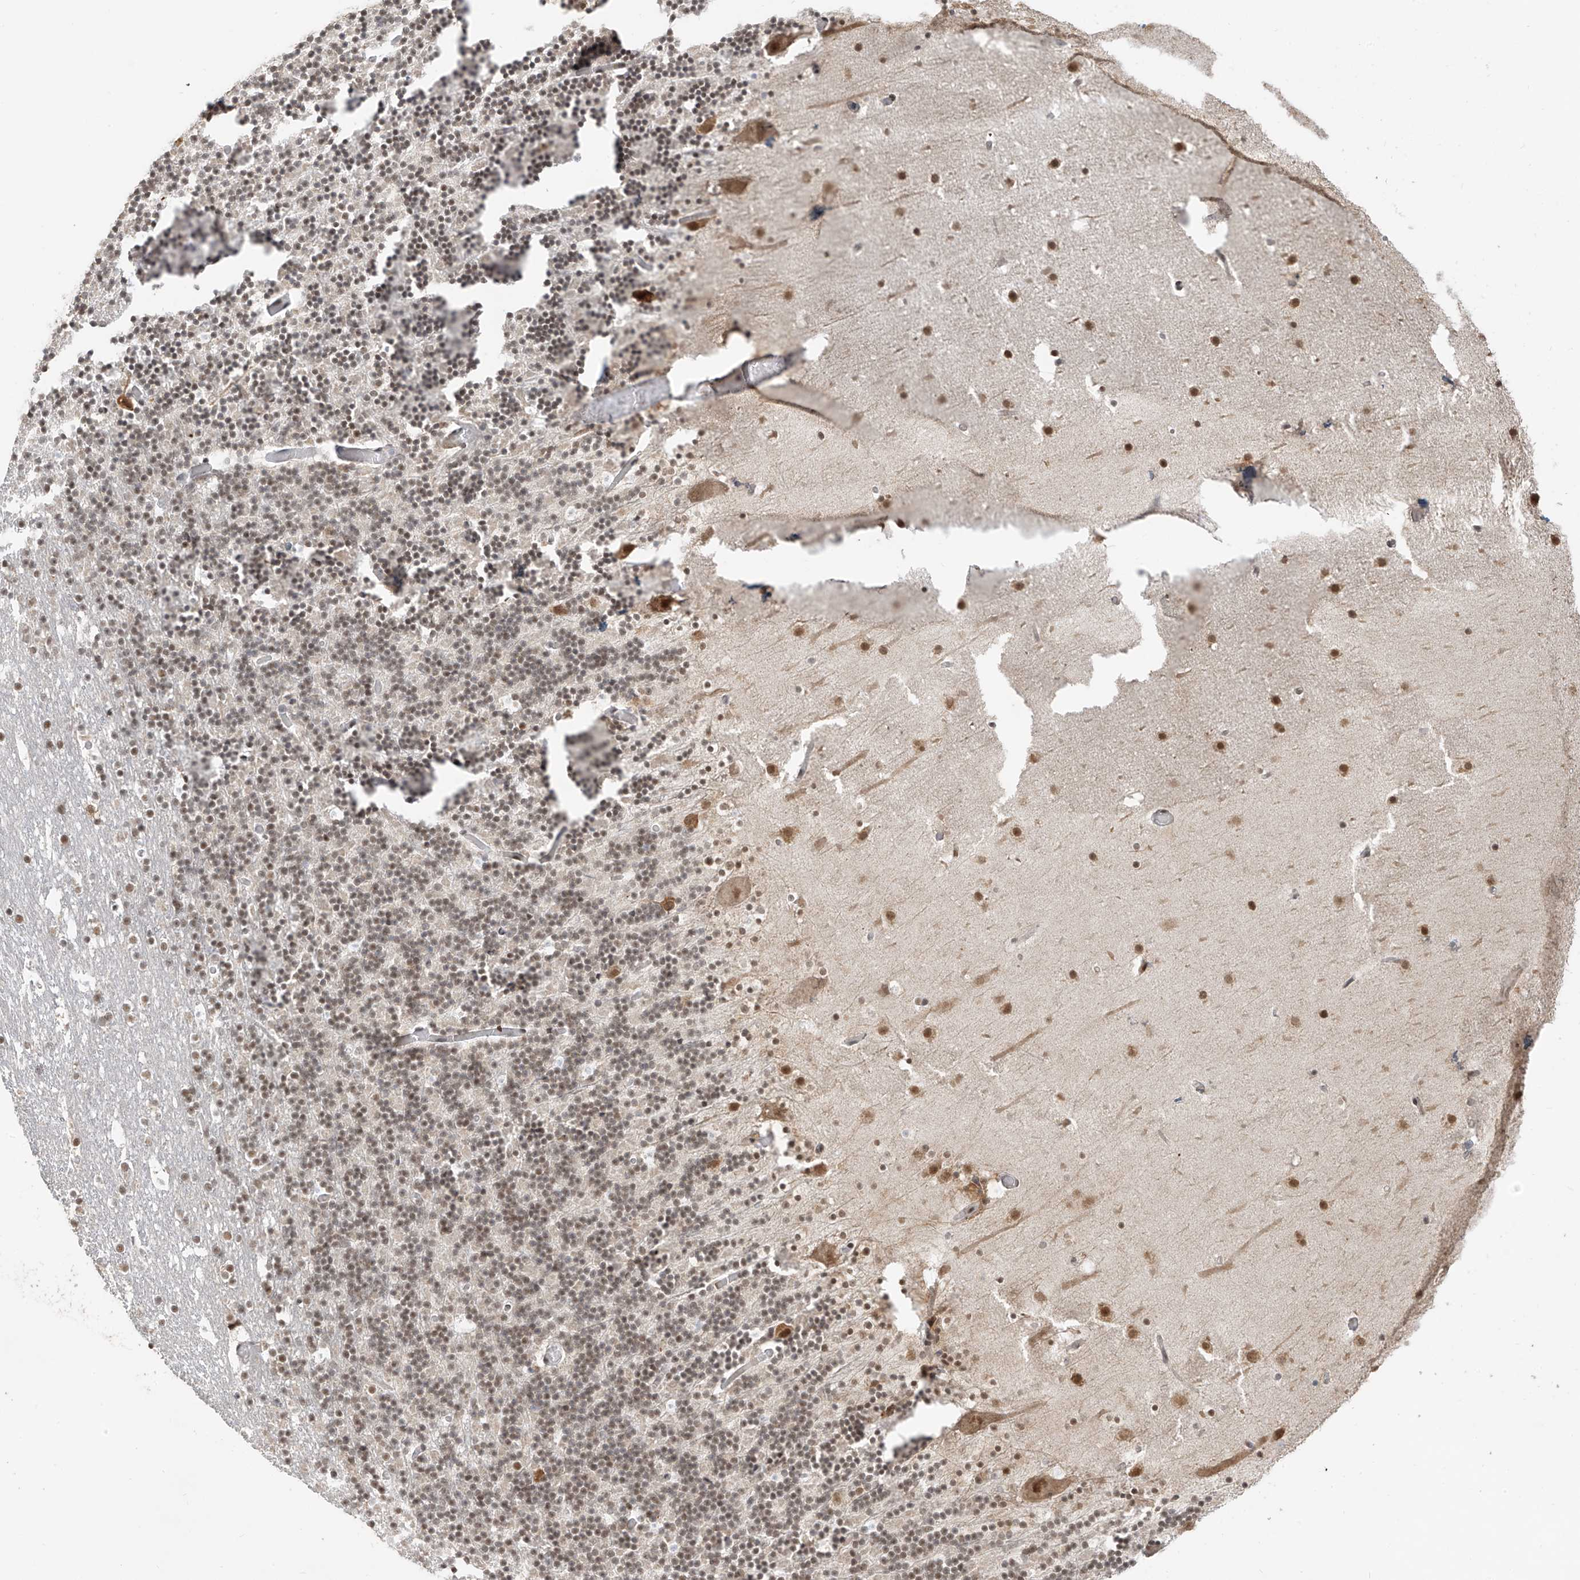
{"staining": {"intensity": "moderate", "quantity": "25%-75%", "location": "nuclear"}, "tissue": "cerebellum", "cell_type": "Cells in granular layer", "image_type": "normal", "snomed": [{"axis": "morphology", "description": "Normal tissue, NOS"}, {"axis": "topography", "description": "Cerebellum"}], "caption": "DAB immunohistochemical staining of normal human cerebellum reveals moderate nuclear protein staining in about 25%-75% of cells in granular layer.", "gene": "ZMYM2", "patient": {"sex": "male", "age": 57}}